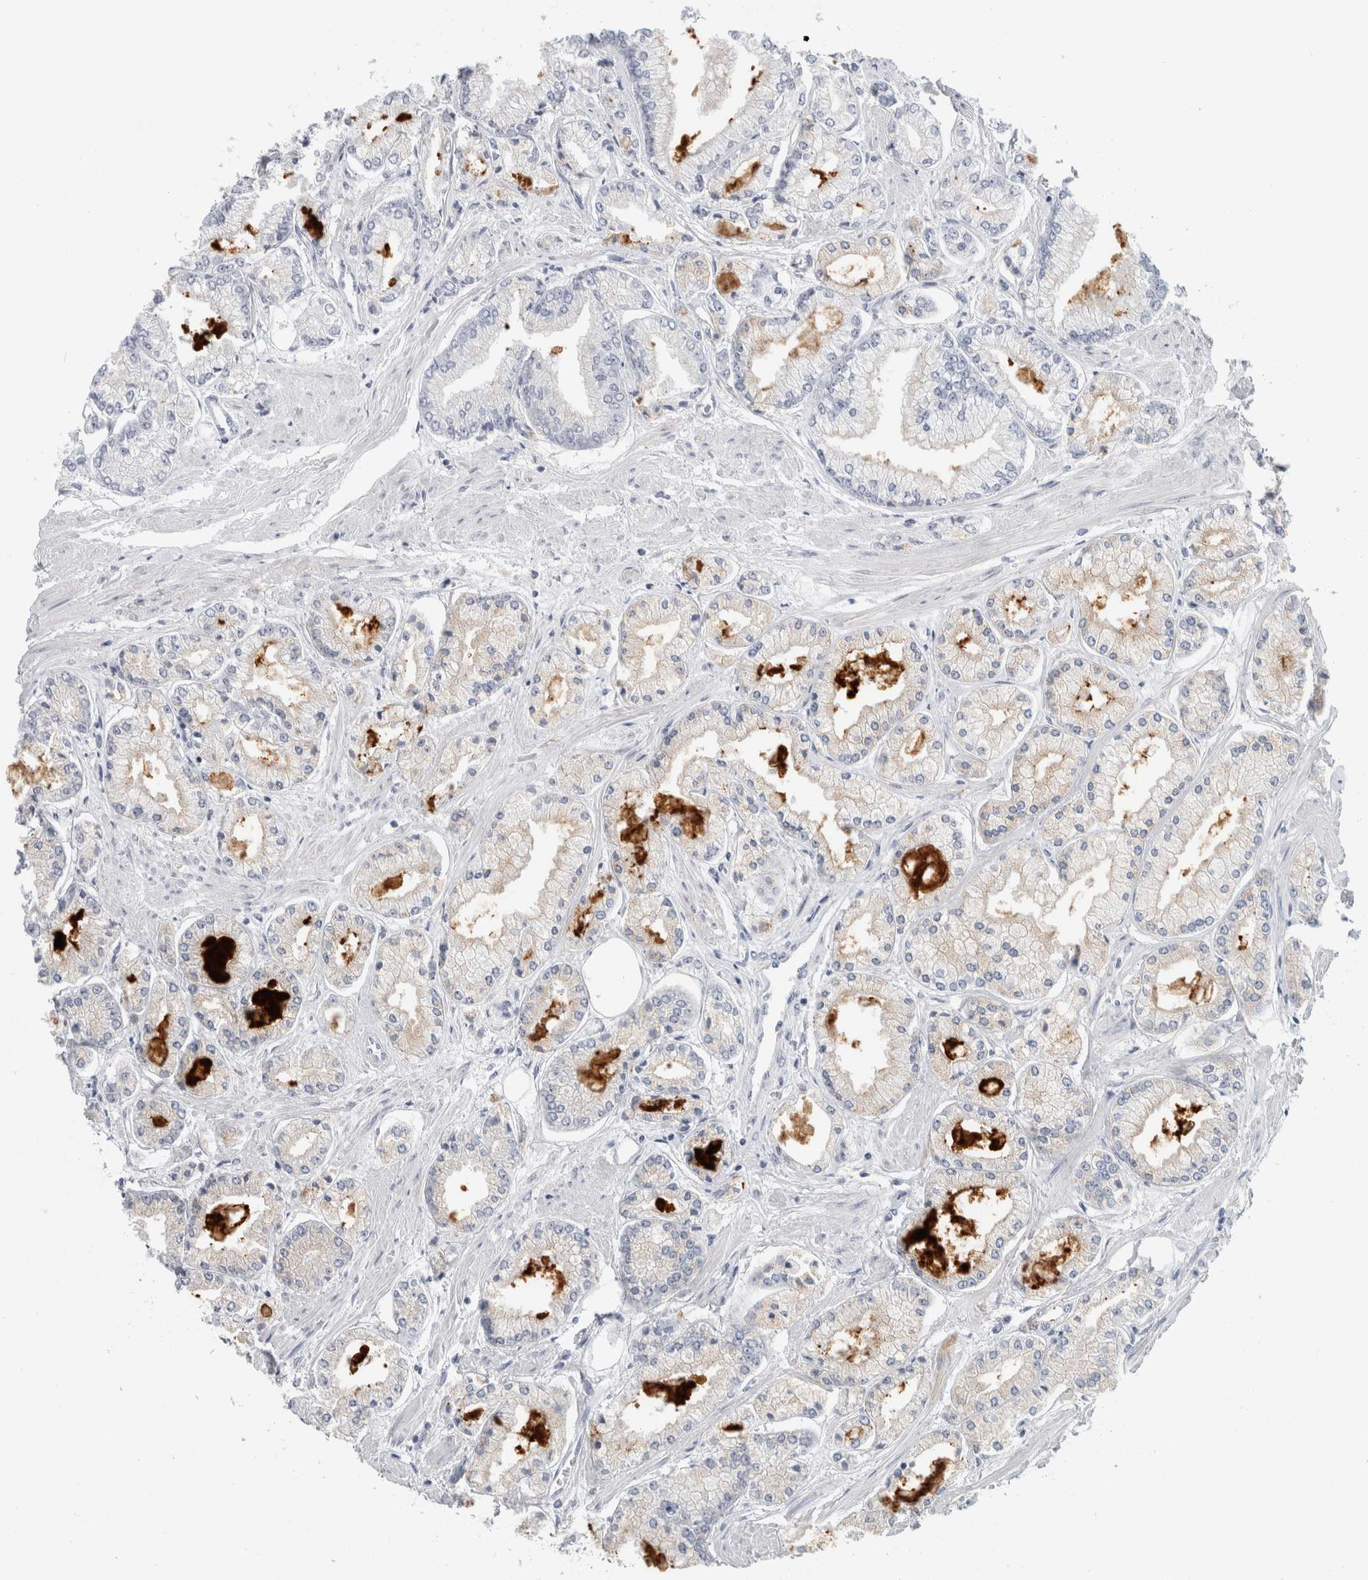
{"staining": {"intensity": "negative", "quantity": "none", "location": "none"}, "tissue": "prostate cancer", "cell_type": "Tumor cells", "image_type": "cancer", "snomed": [{"axis": "morphology", "description": "Adenocarcinoma, Low grade"}, {"axis": "topography", "description": "Prostate"}], "caption": "The IHC image has no significant staining in tumor cells of low-grade adenocarcinoma (prostate) tissue.", "gene": "NIPA1", "patient": {"sex": "male", "age": 52}}